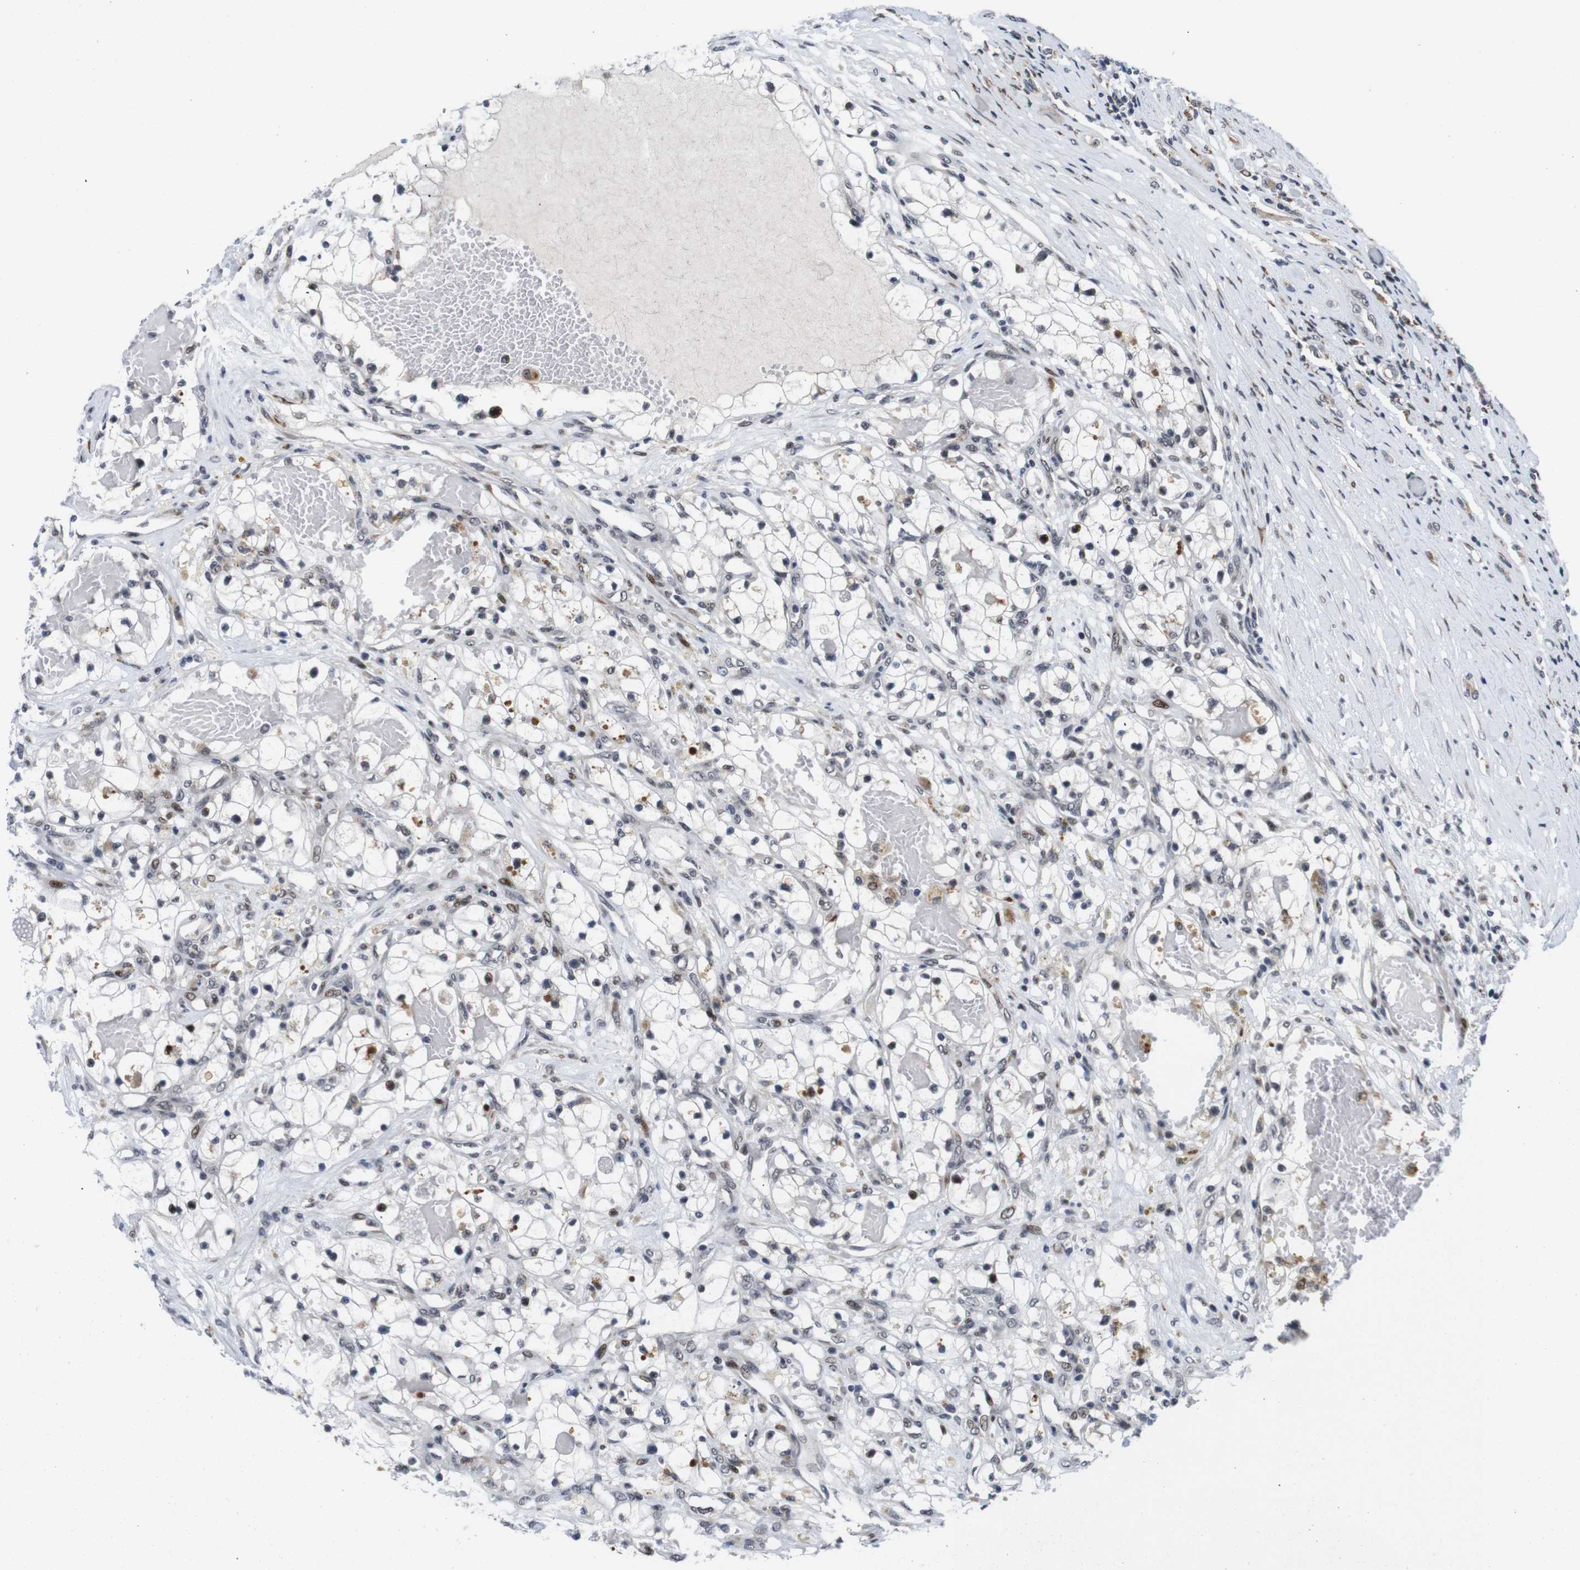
{"staining": {"intensity": "weak", "quantity": "<25%", "location": "nuclear"}, "tissue": "renal cancer", "cell_type": "Tumor cells", "image_type": "cancer", "snomed": [{"axis": "morphology", "description": "Adenocarcinoma, NOS"}, {"axis": "topography", "description": "Kidney"}], "caption": "IHC of renal adenocarcinoma reveals no expression in tumor cells.", "gene": "EIF4G1", "patient": {"sex": "male", "age": 68}}